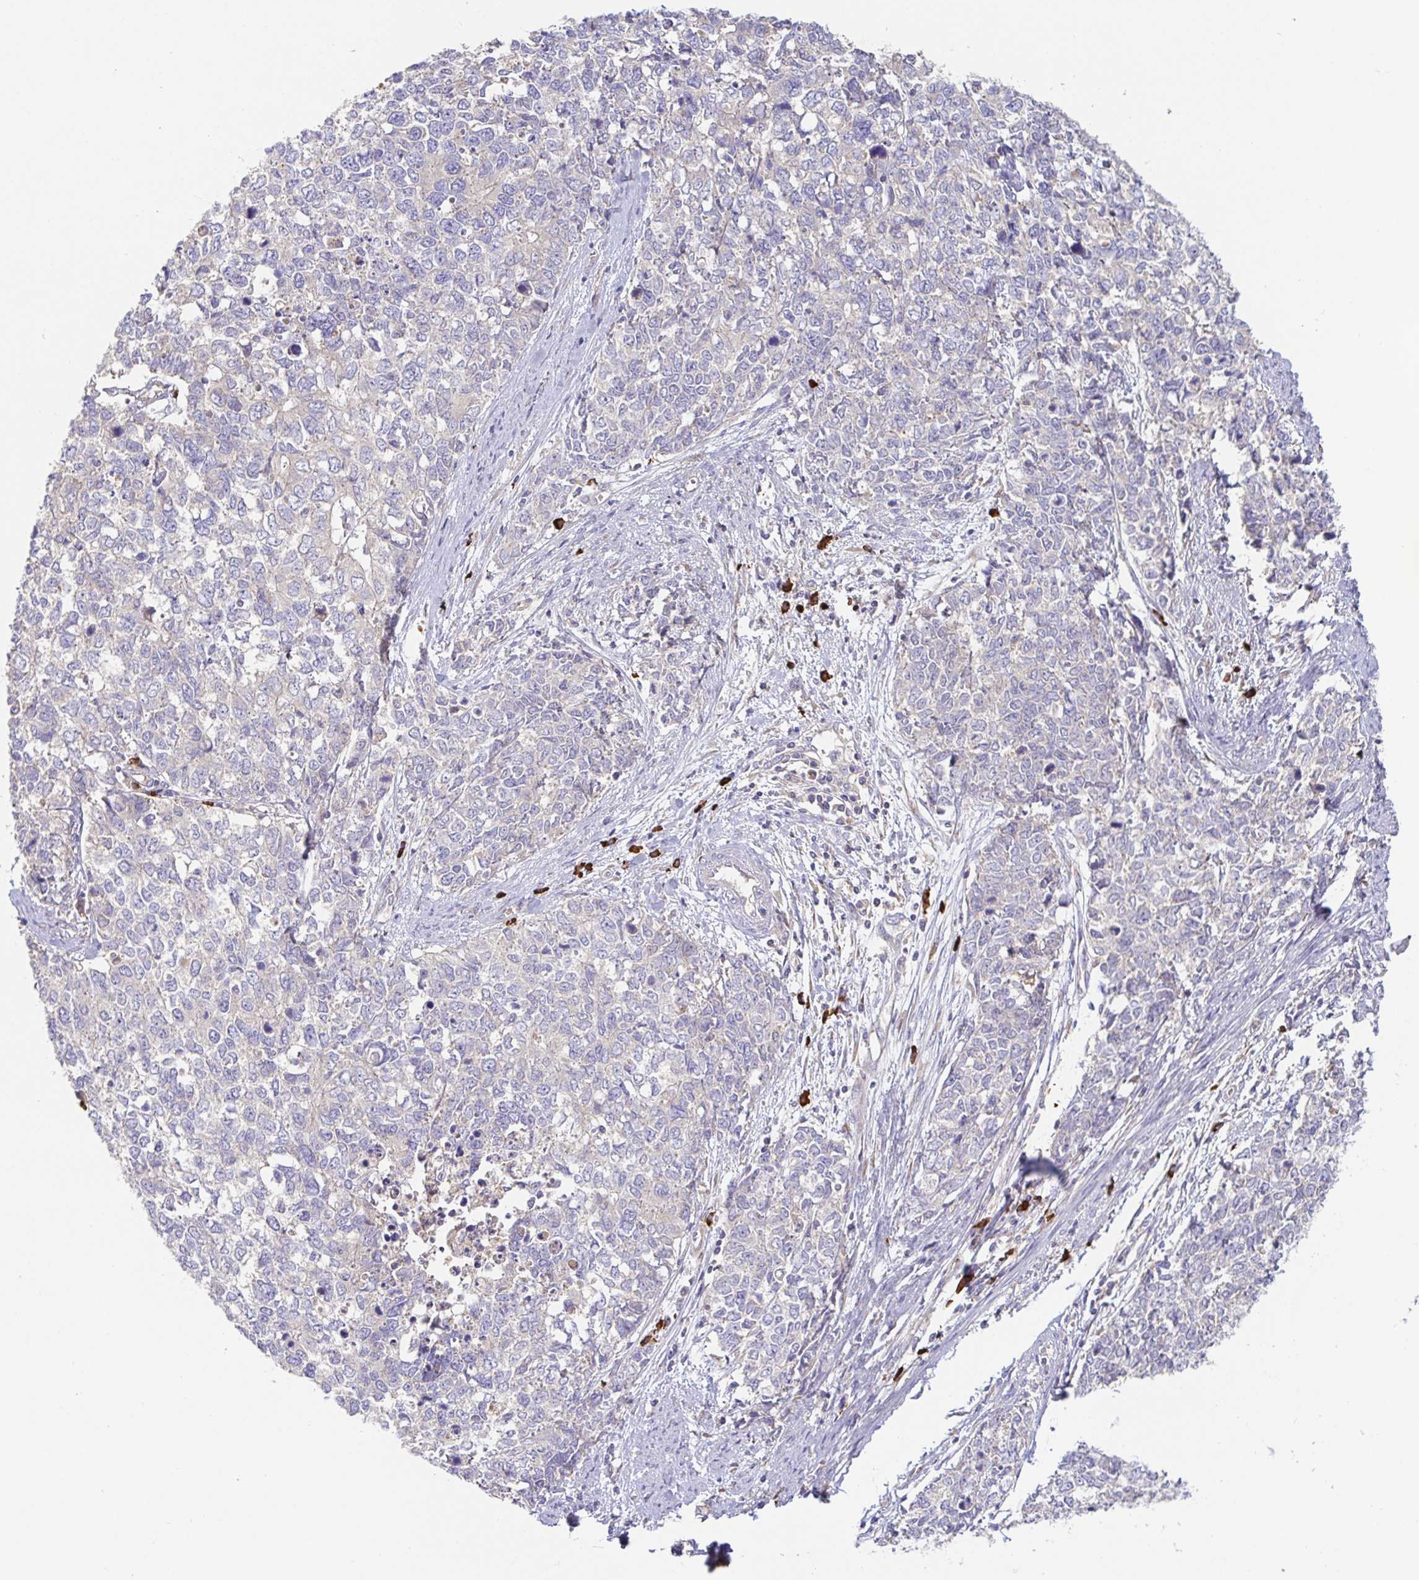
{"staining": {"intensity": "negative", "quantity": "none", "location": "none"}, "tissue": "cervical cancer", "cell_type": "Tumor cells", "image_type": "cancer", "snomed": [{"axis": "morphology", "description": "Adenocarcinoma, NOS"}, {"axis": "topography", "description": "Cervix"}], "caption": "Human adenocarcinoma (cervical) stained for a protein using IHC exhibits no expression in tumor cells.", "gene": "HAGH", "patient": {"sex": "female", "age": 63}}